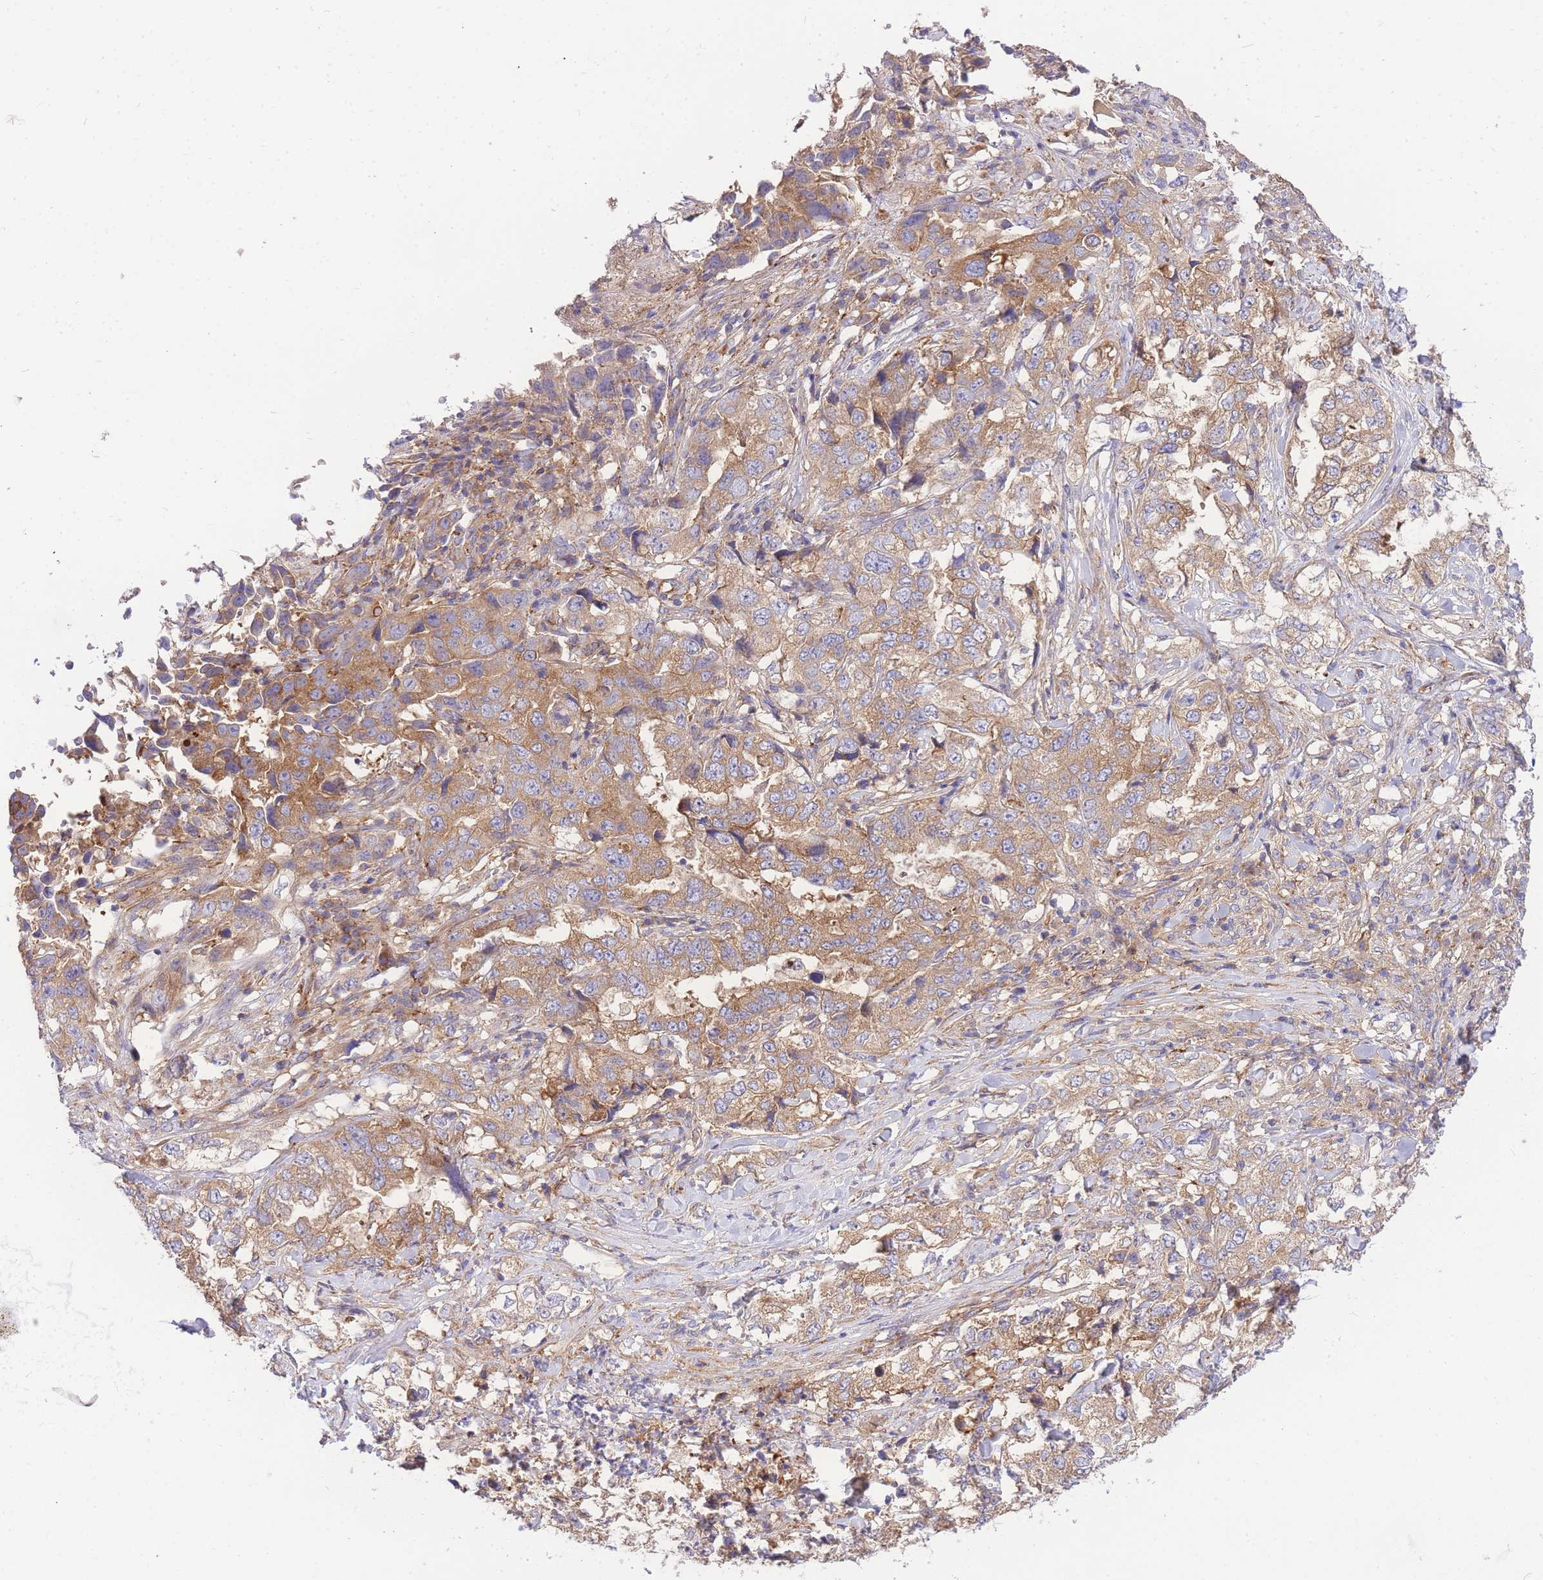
{"staining": {"intensity": "moderate", "quantity": "25%-75%", "location": "cytoplasmic/membranous"}, "tissue": "lung cancer", "cell_type": "Tumor cells", "image_type": "cancer", "snomed": [{"axis": "morphology", "description": "Adenocarcinoma, NOS"}, {"axis": "topography", "description": "Lung"}], "caption": "Moderate cytoplasmic/membranous expression is present in about 25%-75% of tumor cells in lung cancer (adenocarcinoma).", "gene": "INSYN2B", "patient": {"sex": "female", "age": 51}}